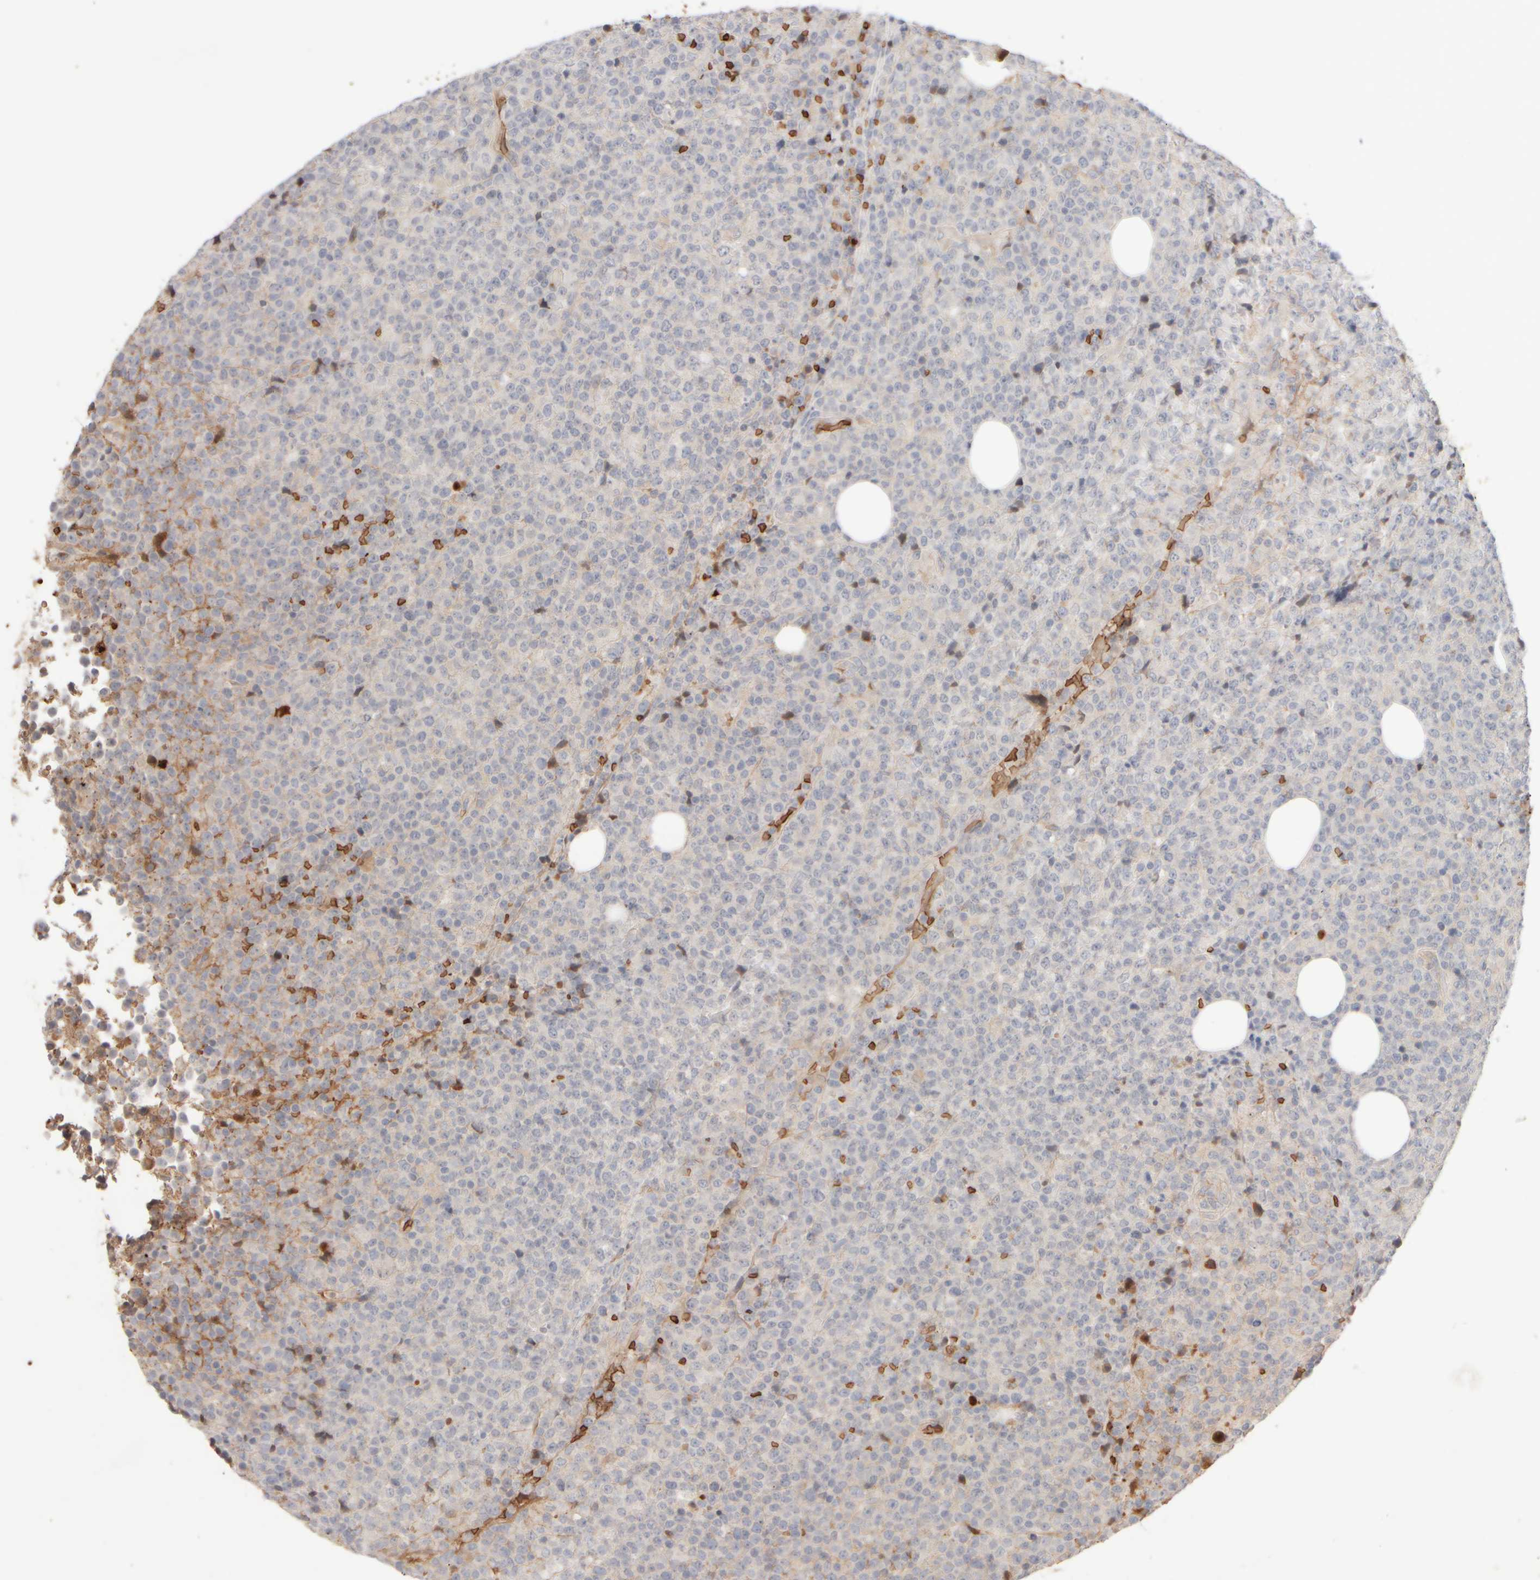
{"staining": {"intensity": "negative", "quantity": "none", "location": "none"}, "tissue": "lymphoma", "cell_type": "Tumor cells", "image_type": "cancer", "snomed": [{"axis": "morphology", "description": "Malignant lymphoma, non-Hodgkin's type, High grade"}, {"axis": "topography", "description": "Lymph node"}], "caption": "High power microscopy micrograph of an immunohistochemistry (IHC) image of high-grade malignant lymphoma, non-Hodgkin's type, revealing no significant staining in tumor cells.", "gene": "MST1", "patient": {"sex": "male", "age": 13}}